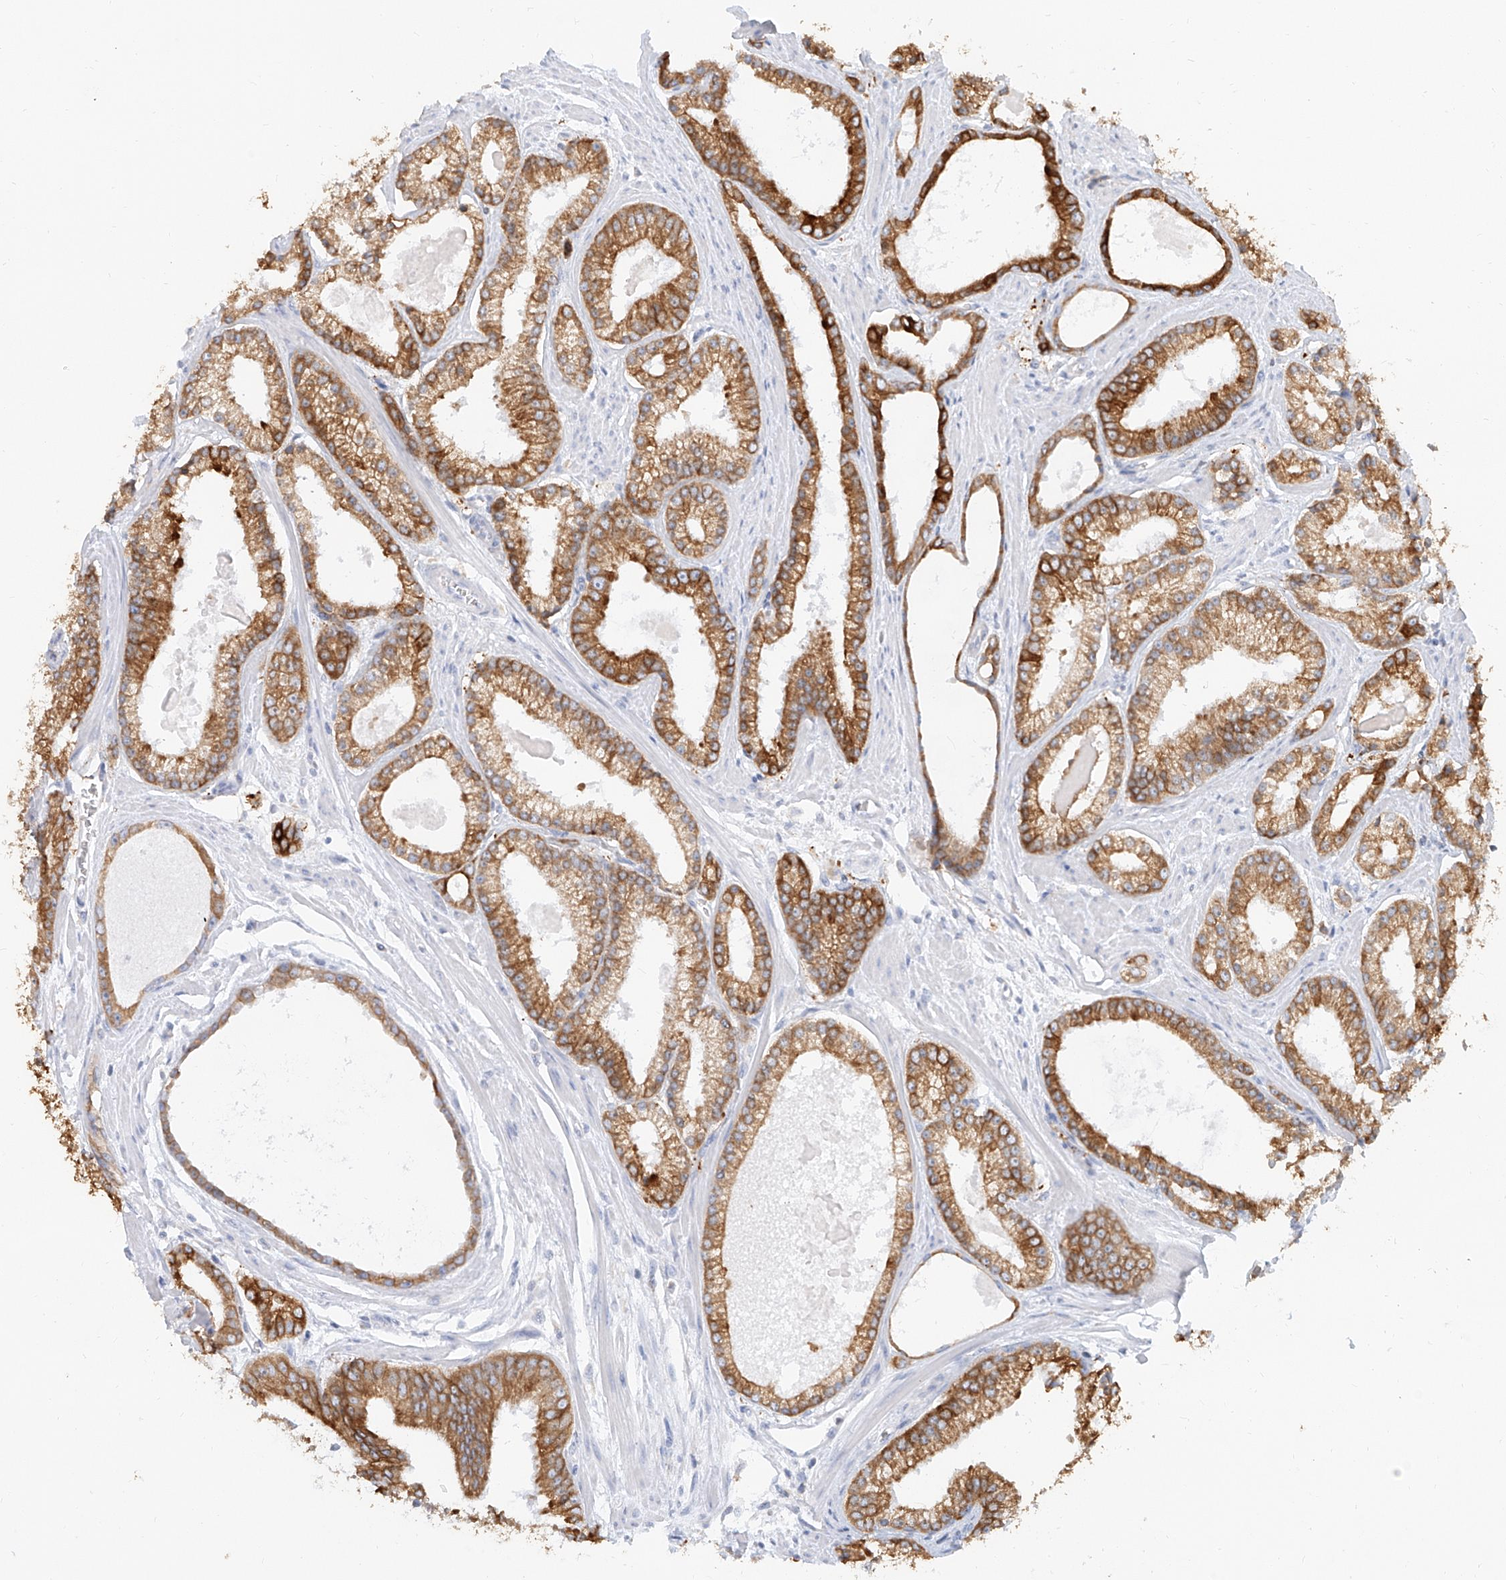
{"staining": {"intensity": "strong", "quantity": ">75%", "location": "cytoplasmic/membranous"}, "tissue": "prostate cancer", "cell_type": "Tumor cells", "image_type": "cancer", "snomed": [{"axis": "morphology", "description": "Adenocarcinoma, Low grade"}, {"axis": "topography", "description": "Prostate"}], "caption": "Prostate adenocarcinoma (low-grade) tissue shows strong cytoplasmic/membranous positivity in approximately >75% of tumor cells, visualized by immunohistochemistry.", "gene": "DHRS7", "patient": {"sex": "male", "age": 54}}